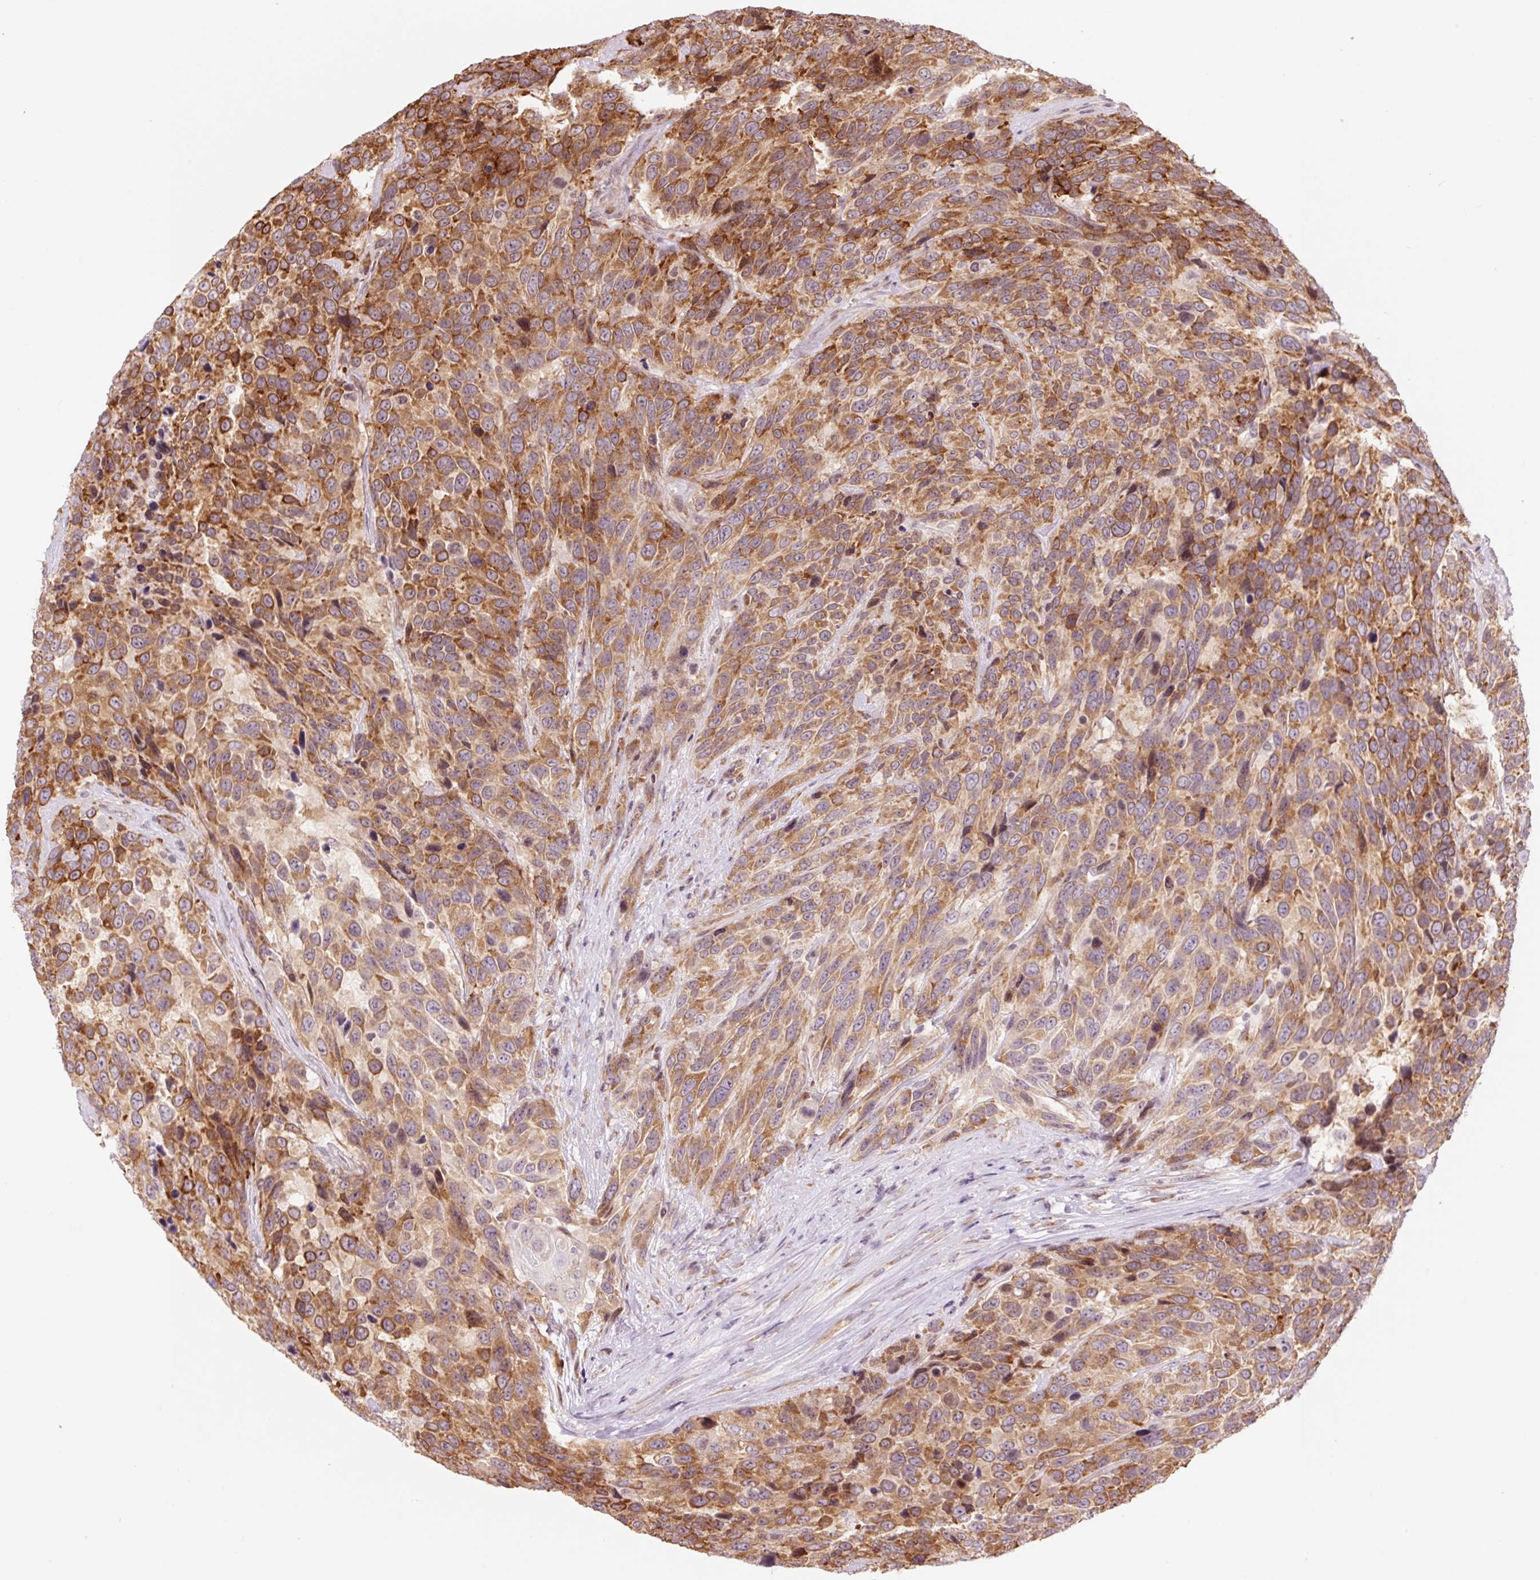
{"staining": {"intensity": "strong", "quantity": ">75%", "location": "cytoplasmic/membranous"}, "tissue": "urothelial cancer", "cell_type": "Tumor cells", "image_type": "cancer", "snomed": [{"axis": "morphology", "description": "Urothelial carcinoma, High grade"}, {"axis": "topography", "description": "Urinary bladder"}], "caption": "Urothelial carcinoma (high-grade) tissue shows strong cytoplasmic/membranous staining in approximately >75% of tumor cells Using DAB (brown) and hematoxylin (blue) stains, captured at high magnification using brightfield microscopy.", "gene": "RPL41", "patient": {"sex": "female", "age": 70}}